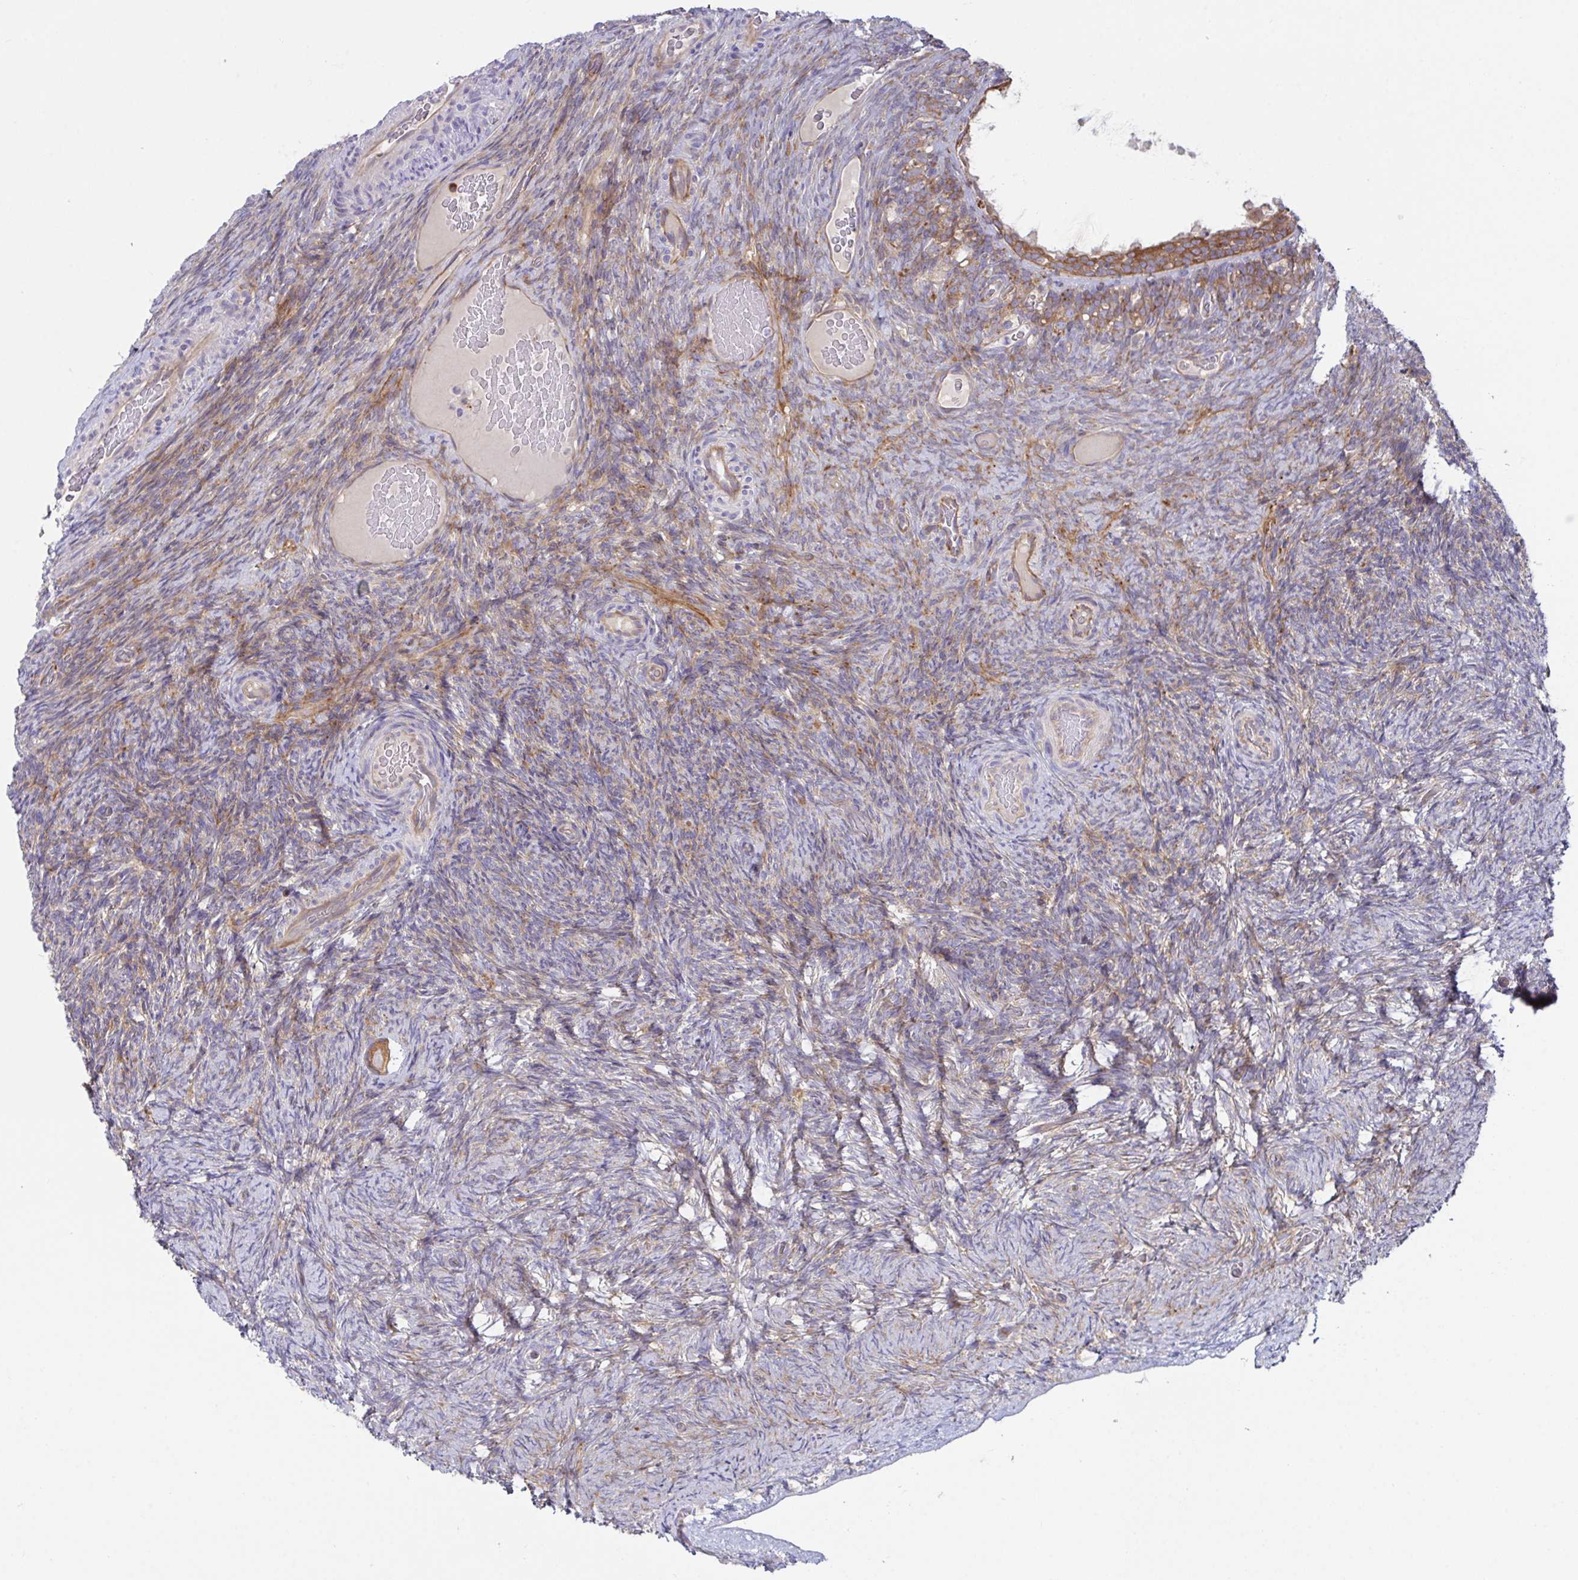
{"staining": {"intensity": "moderate", "quantity": ">75%", "location": "cytoplasmic/membranous"}, "tissue": "ovary", "cell_type": "Follicle cells", "image_type": "normal", "snomed": [{"axis": "morphology", "description": "Normal tissue, NOS"}, {"axis": "topography", "description": "Ovary"}], "caption": "This image shows immunohistochemistry staining of normal human ovary, with medium moderate cytoplasmic/membranous staining in about >75% of follicle cells.", "gene": "YARS2", "patient": {"sex": "female", "age": 34}}